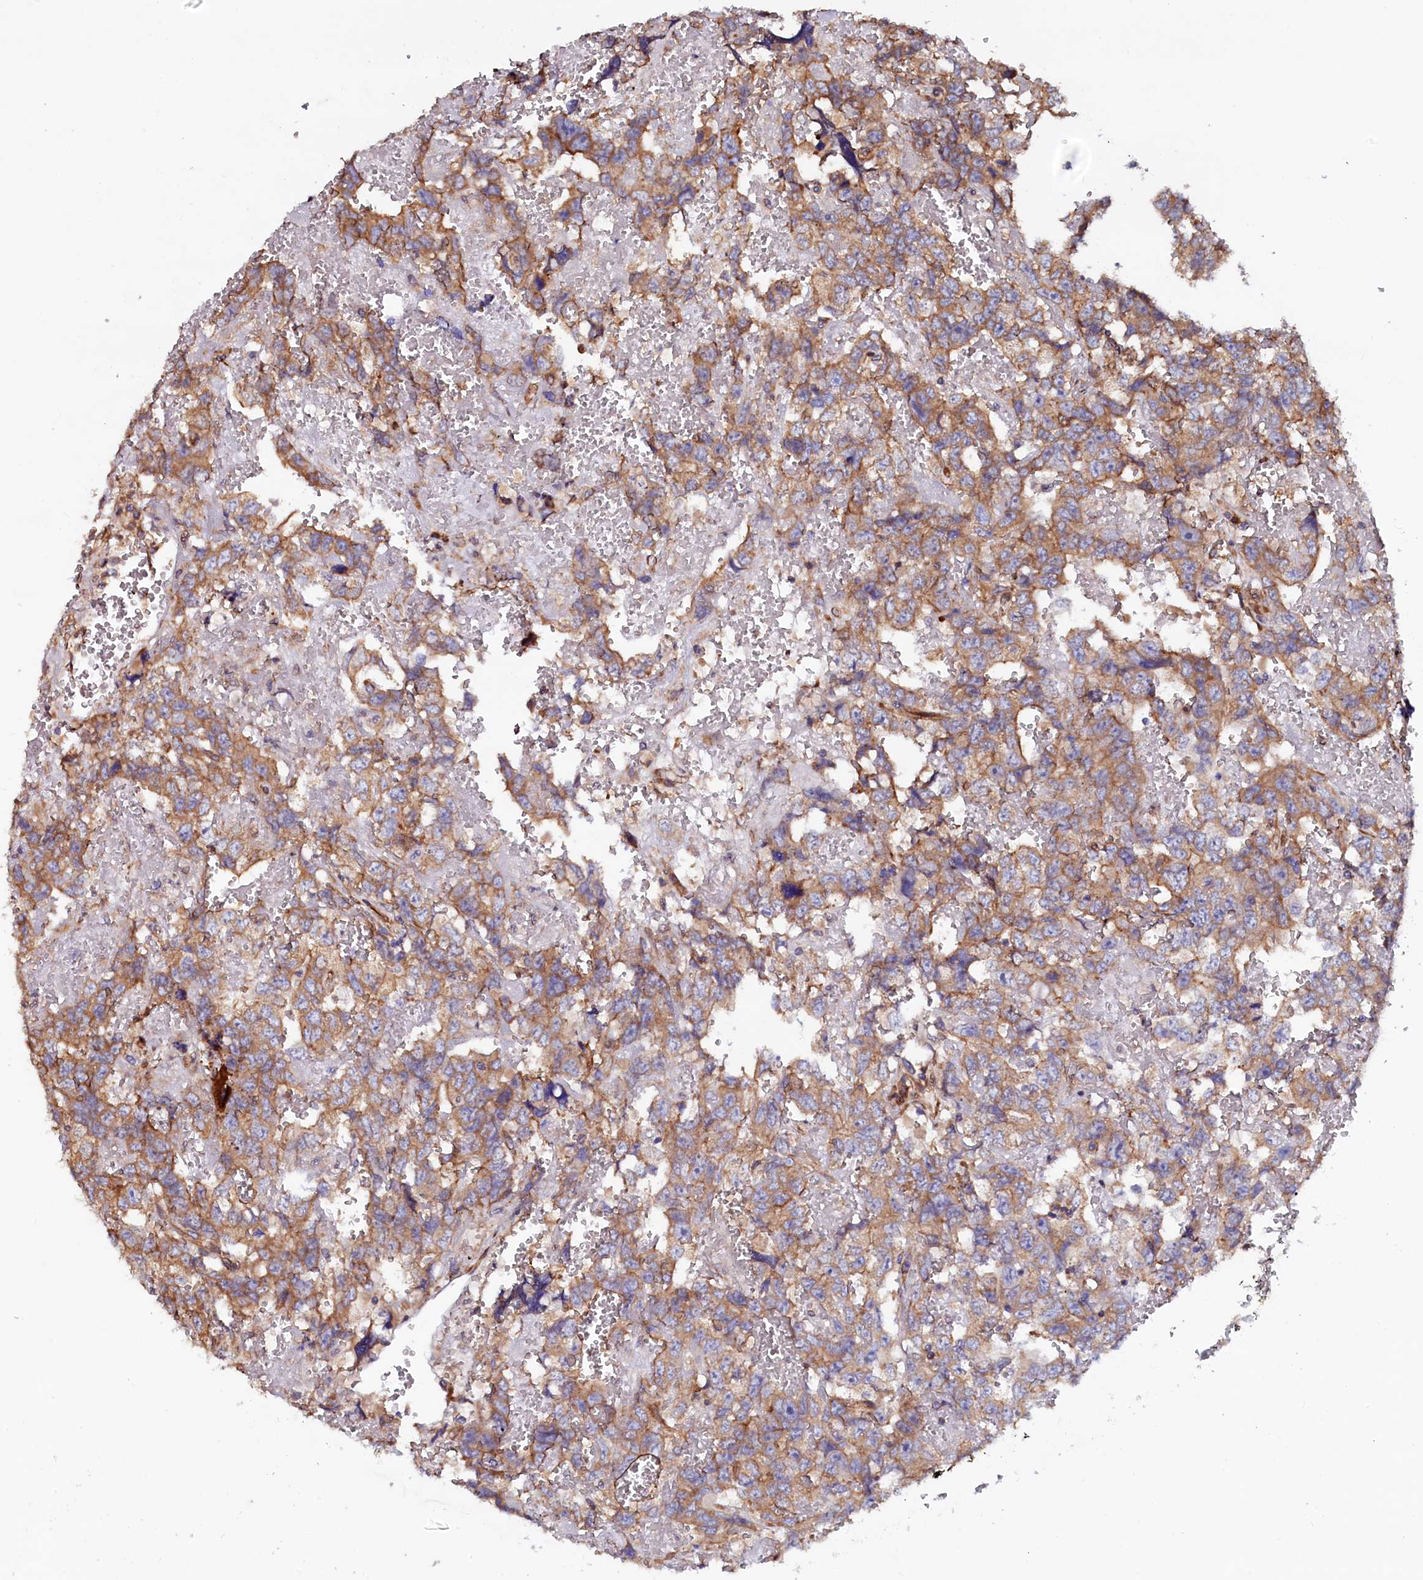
{"staining": {"intensity": "moderate", "quantity": "25%-75%", "location": "cytoplasmic/membranous"}, "tissue": "testis cancer", "cell_type": "Tumor cells", "image_type": "cancer", "snomed": [{"axis": "morphology", "description": "Carcinoma, Embryonal, NOS"}, {"axis": "topography", "description": "Testis"}], "caption": "Embryonal carcinoma (testis) stained with a brown dye exhibits moderate cytoplasmic/membranous positive staining in approximately 25%-75% of tumor cells.", "gene": "ATXN2L", "patient": {"sex": "male", "age": 45}}